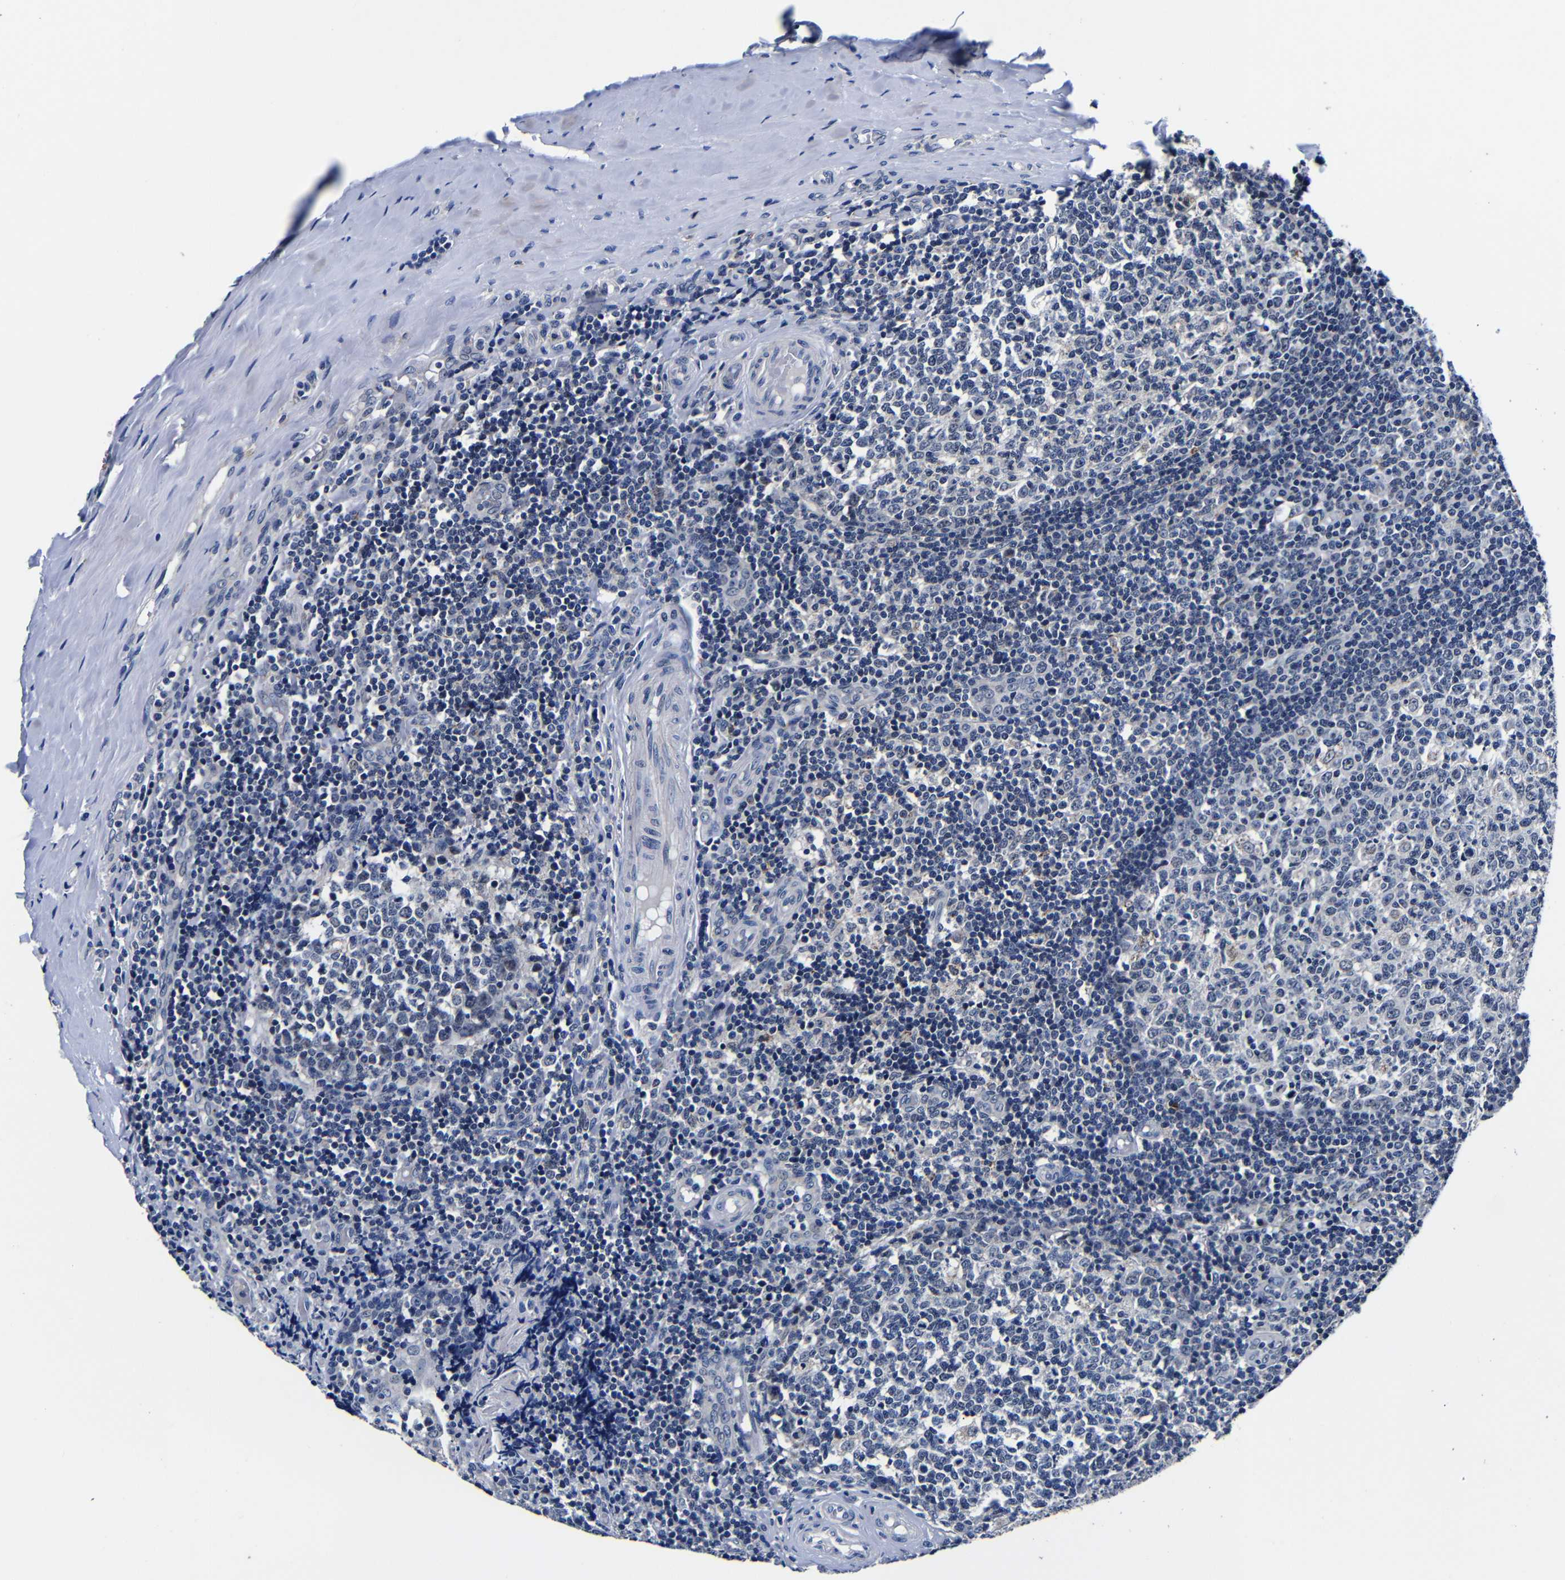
{"staining": {"intensity": "negative", "quantity": "none", "location": "none"}, "tissue": "tonsil", "cell_type": "Germinal center cells", "image_type": "normal", "snomed": [{"axis": "morphology", "description": "Normal tissue, NOS"}, {"axis": "topography", "description": "Tonsil"}], "caption": "The image demonstrates no significant staining in germinal center cells of tonsil.", "gene": "DEPP1", "patient": {"sex": "female", "age": 19}}